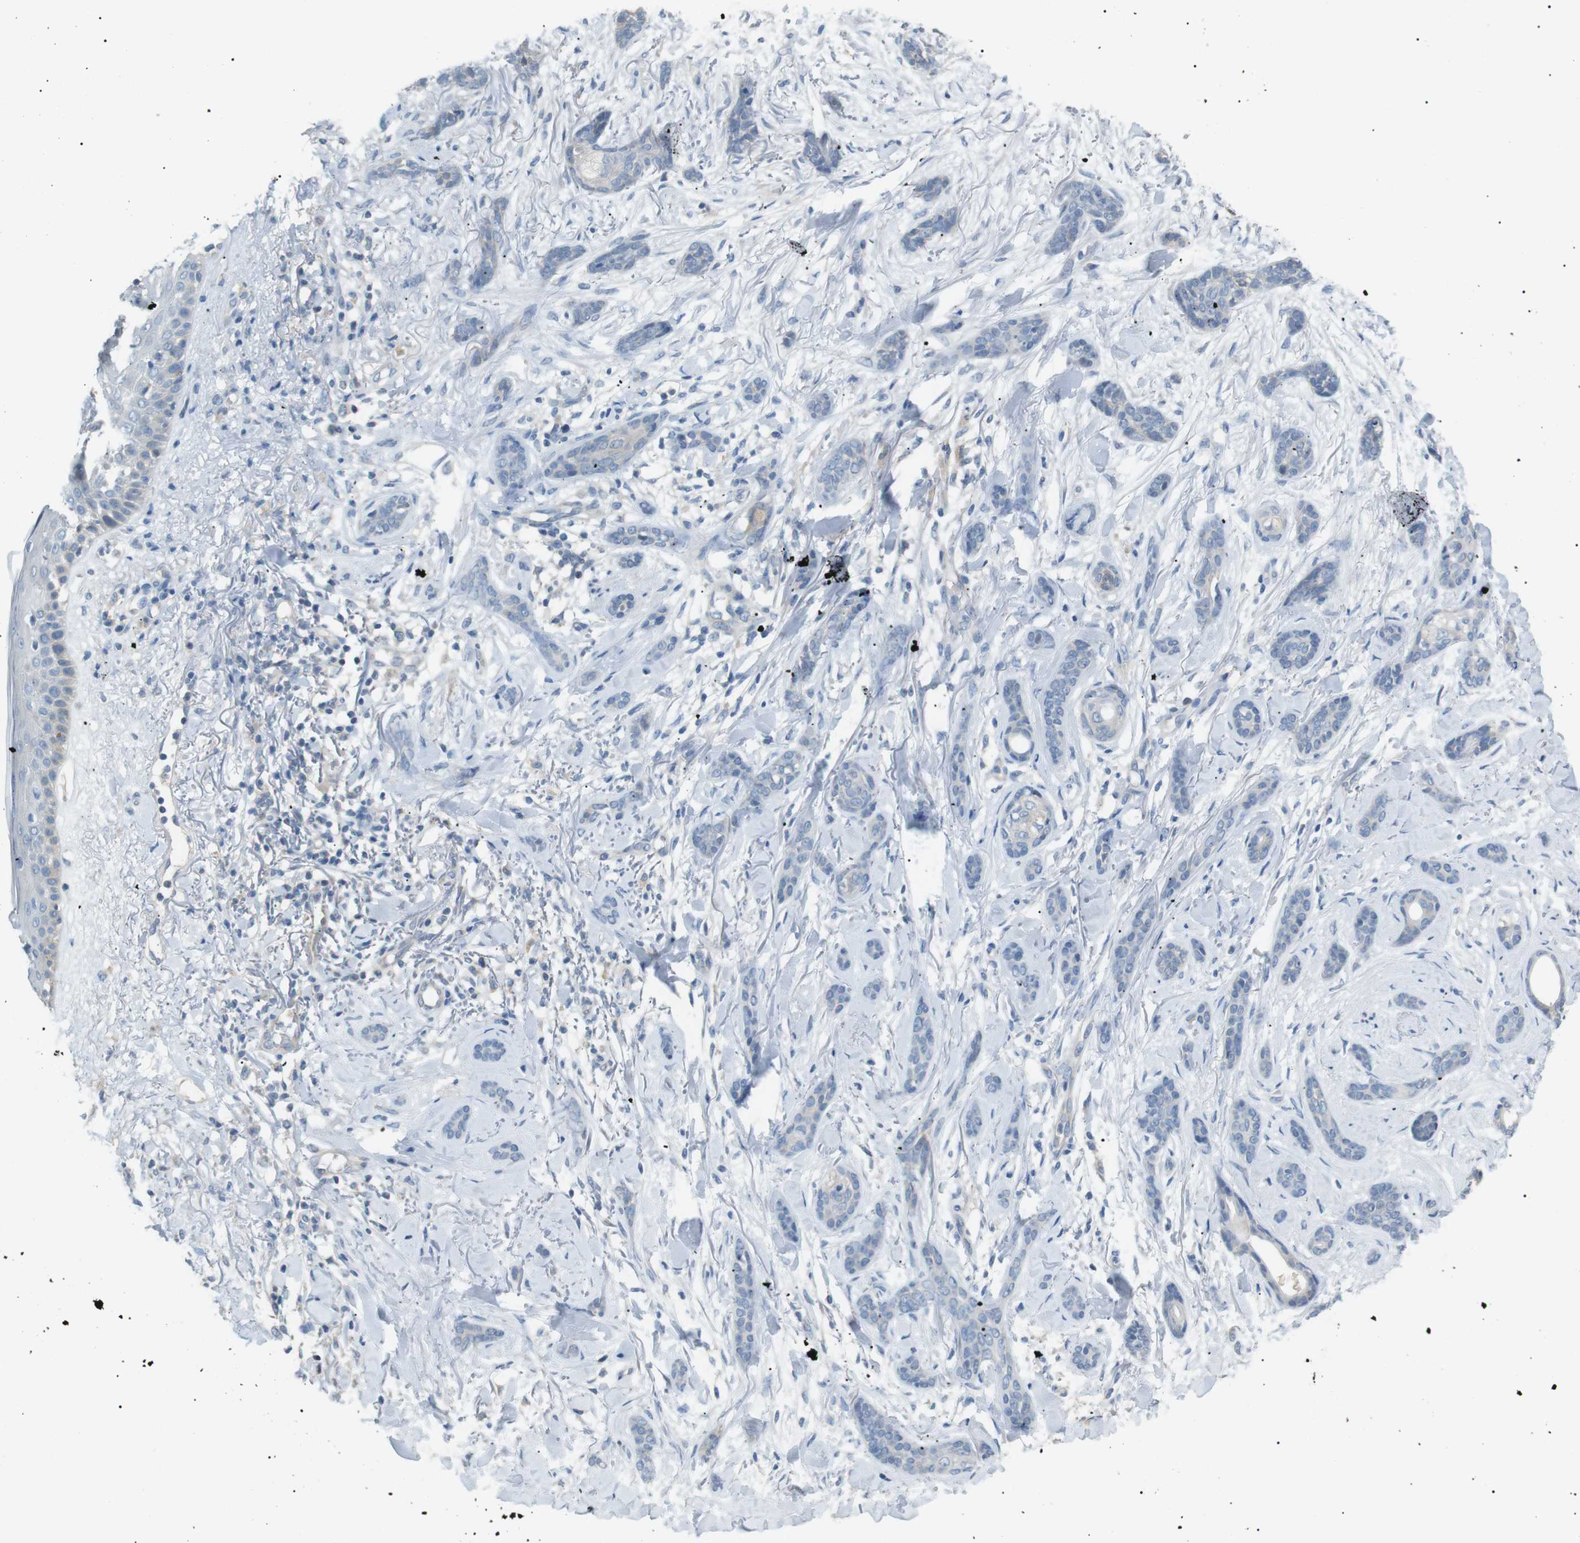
{"staining": {"intensity": "negative", "quantity": "none", "location": "none"}, "tissue": "skin cancer", "cell_type": "Tumor cells", "image_type": "cancer", "snomed": [{"axis": "morphology", "description": "Basal cell carcinoma"}, {"axis": "morphology", "description": "Adnexal tumor, benign"}, {"axis": "topography", "description": "Skin"}], "caption": "This micrograph is of skin basal cell carcinoma stained with immunohistochemistry (IHC) to label a protein in brown with the nuclei are counter-stained blue. There is no staining in tumor cells. (DAB IHC visualized using brightfield microscopy, high magnification).", "gene": "CDH26", "patient": {"sex": "female", "age": 42}}